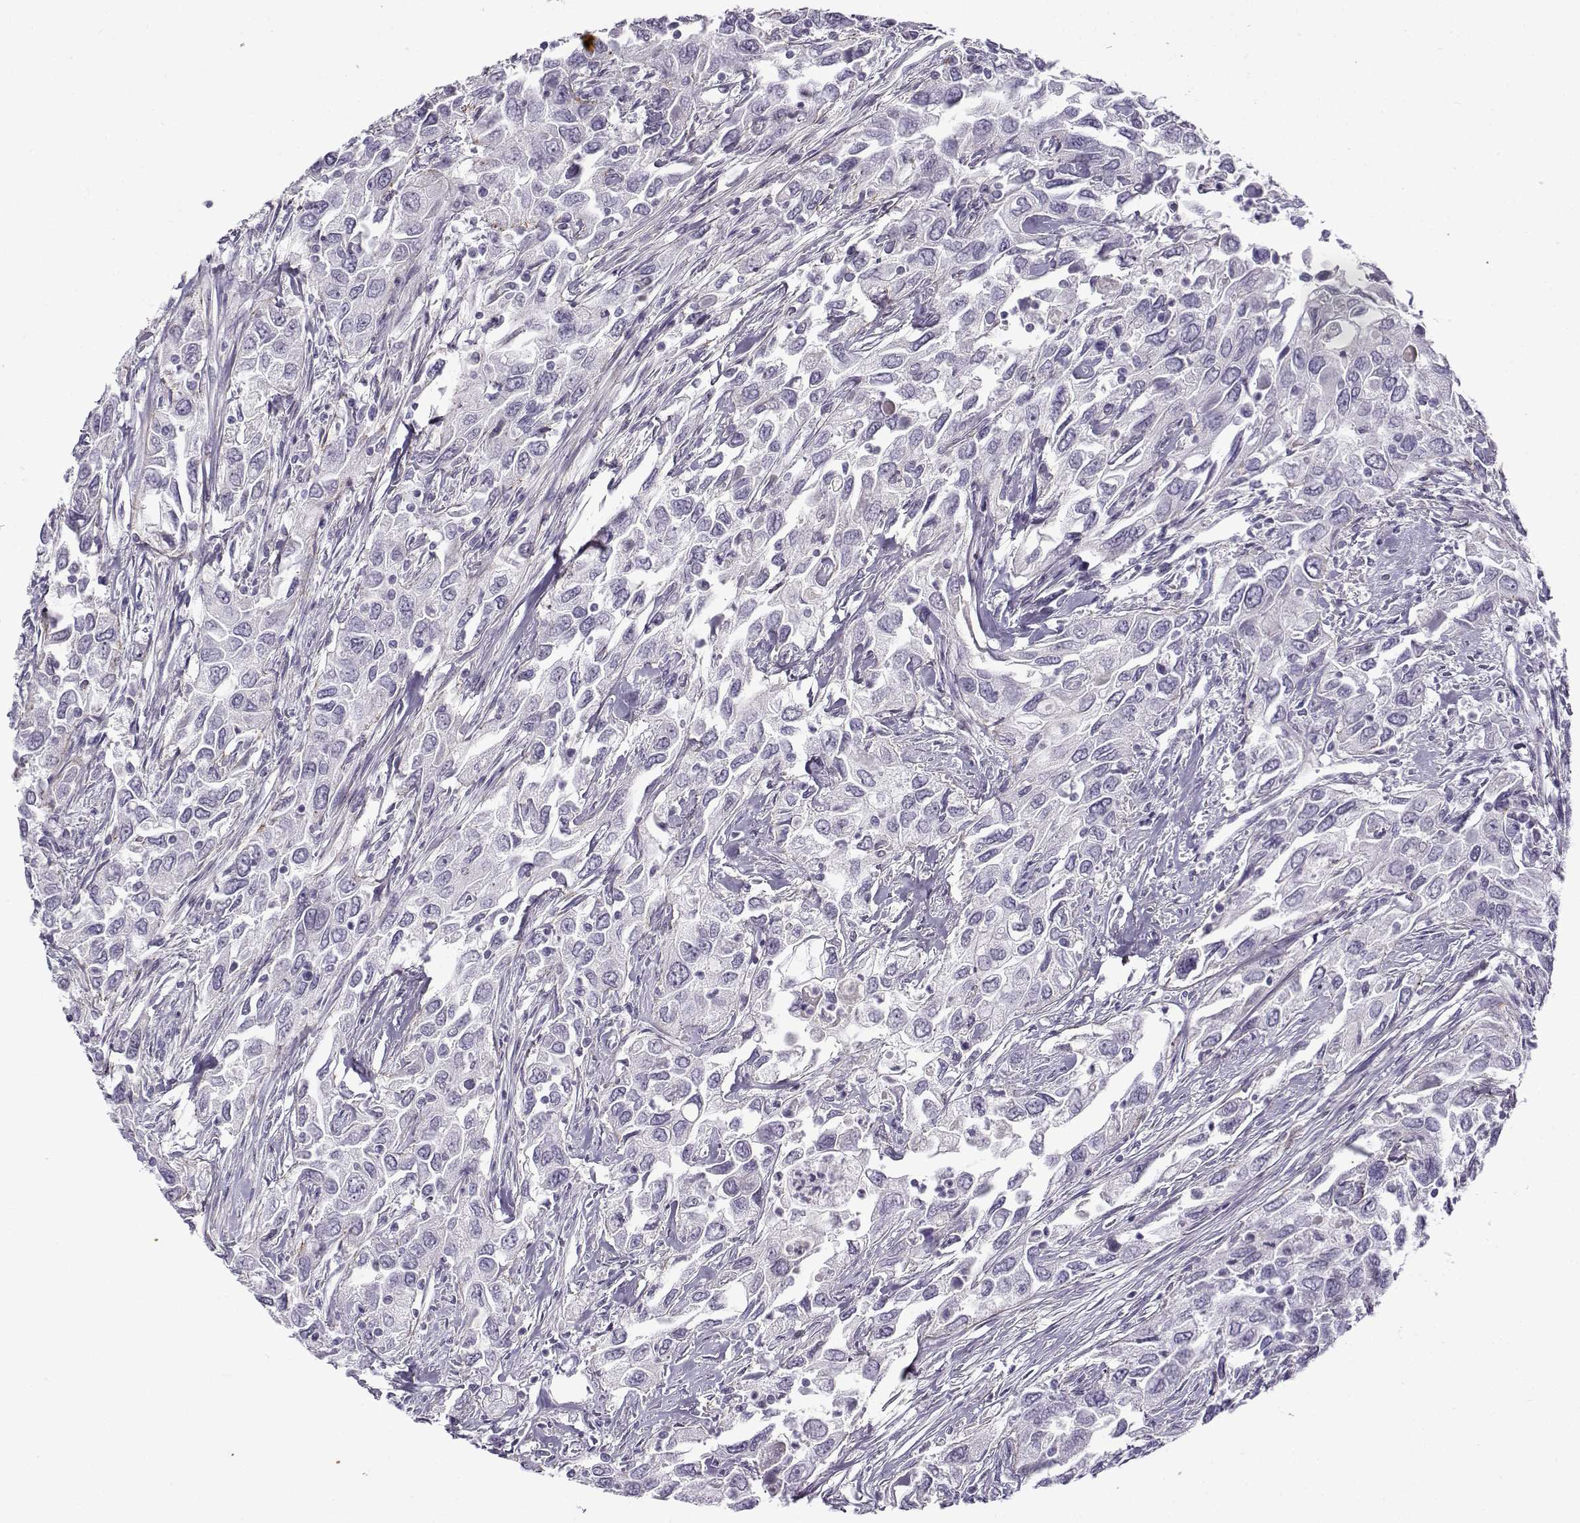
{"staining": {"intensity": "negative", "quantity": "none", "location": "none"}, "tissue": "urothelial cancer", "cell_type": "Tumor cells", "image_type": "cancer", "snomed": [{"axis": "morphology", "description": "Urothelial carcinoma, High grade"}, {"axis": "topography", "description": "Urinary bladder"}], "caption": "Tumor cells are negative for brown protein staining in urothelial carcinoma (high-grade). (Brightfield microscopy of DAB (3,3'-diaminobenzidine) IHC at high magnification).", "gene": "GTSF1L", "patient": {"sex": "male", "age": 76}}